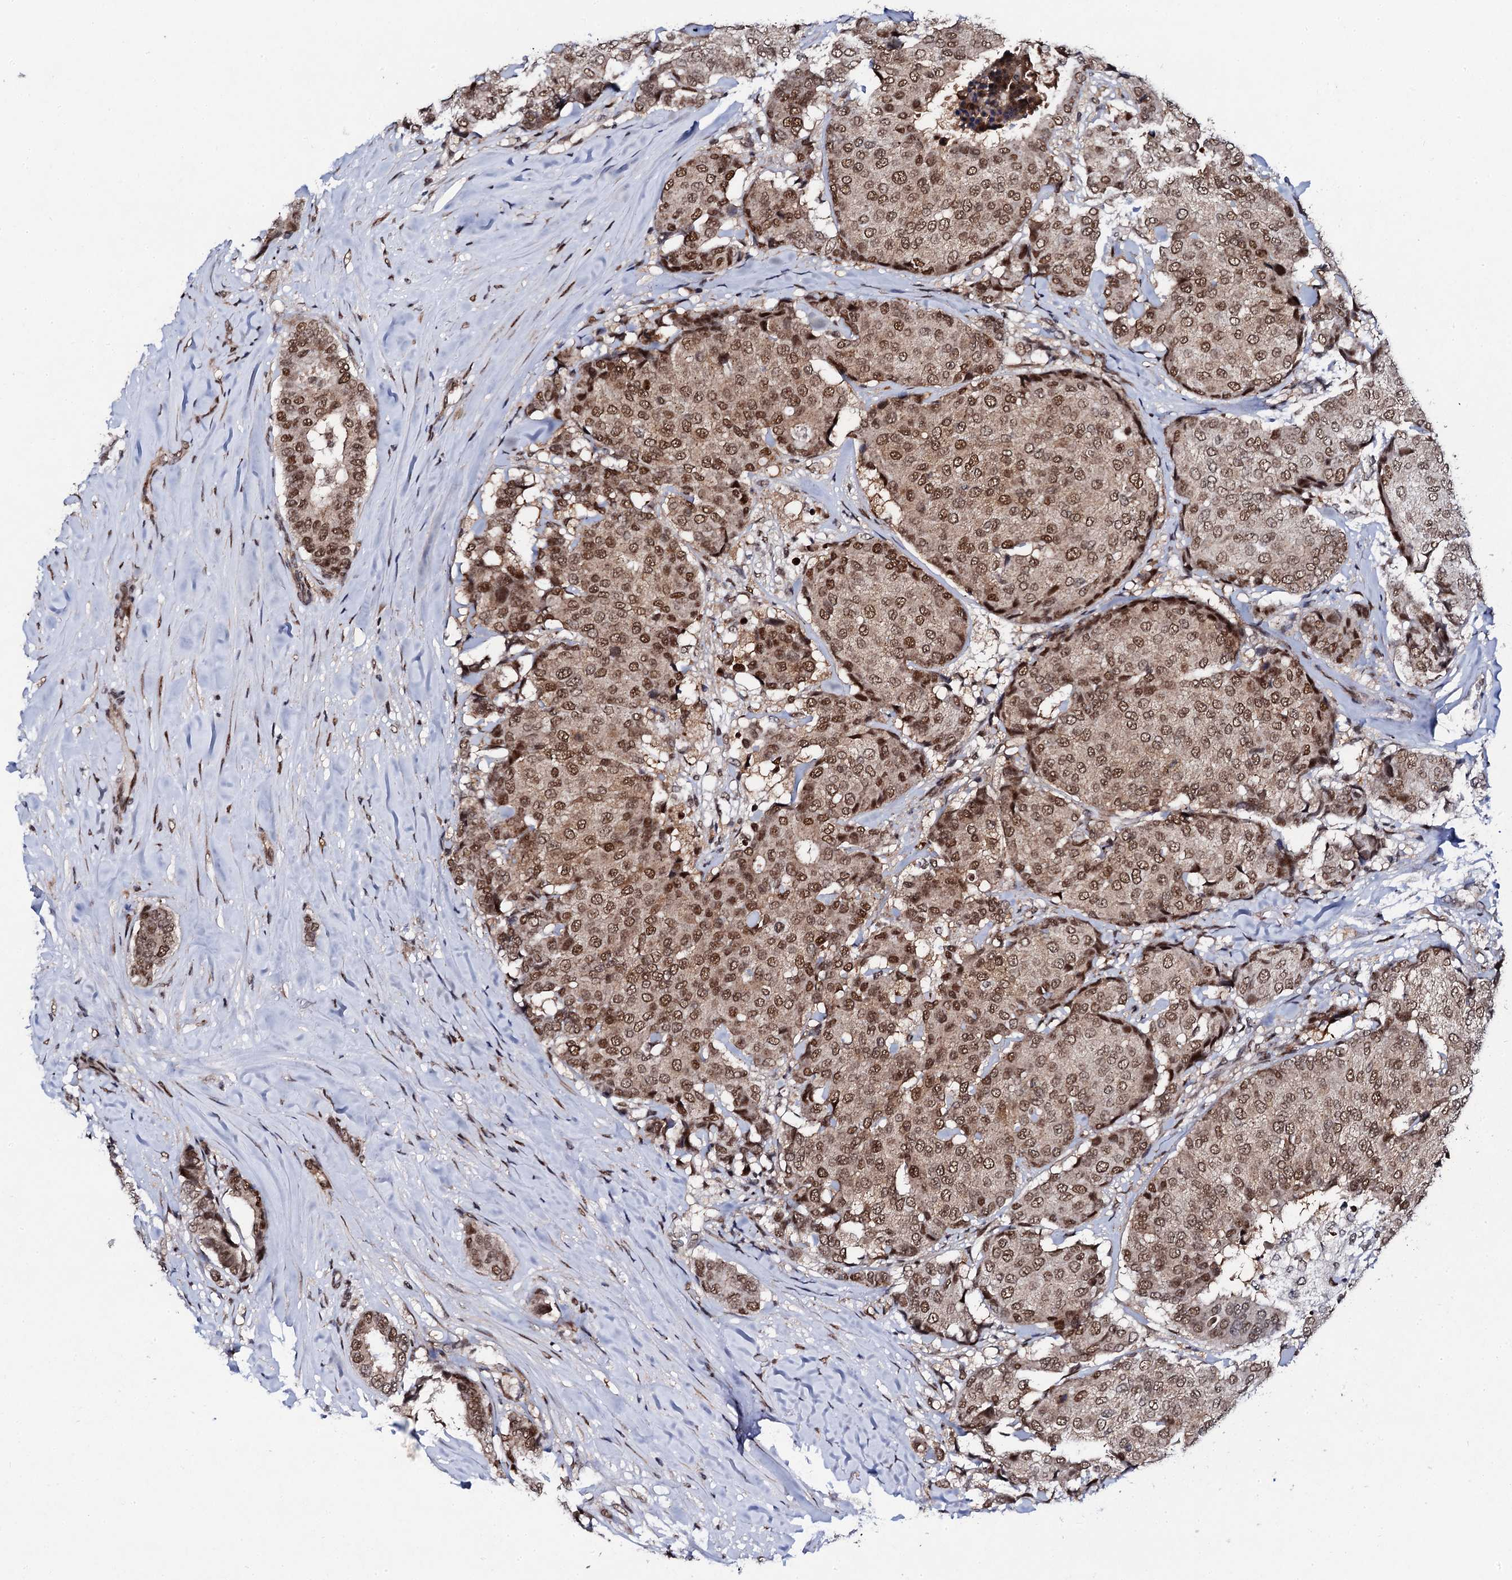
{"staining": {"intensity": "moderate", "quantity": ">75%", "location": "cytoplasmic/membranous,nuclear"}, "tissue": "breast cancer", "cell_type": "Tumor cells", "image_type": "cancer", "snomed": [{"axis": "morphology", "description": "Duct carcinoma"}, {"axis": "topography", "description": "Breast"}], "caption": "Protein analysis of intraductal carcinoma (breast) tissue reveals moderate cytoplasmic/membranous and nuclear positivity in approximately >75% of tumor cells. (DAB (3,3'-diaminobenzidine) = brown stain, brightfield microscopy at high magnification).", "gene": "CSTF3", "patient": {"sex": "female", "age": 75}}